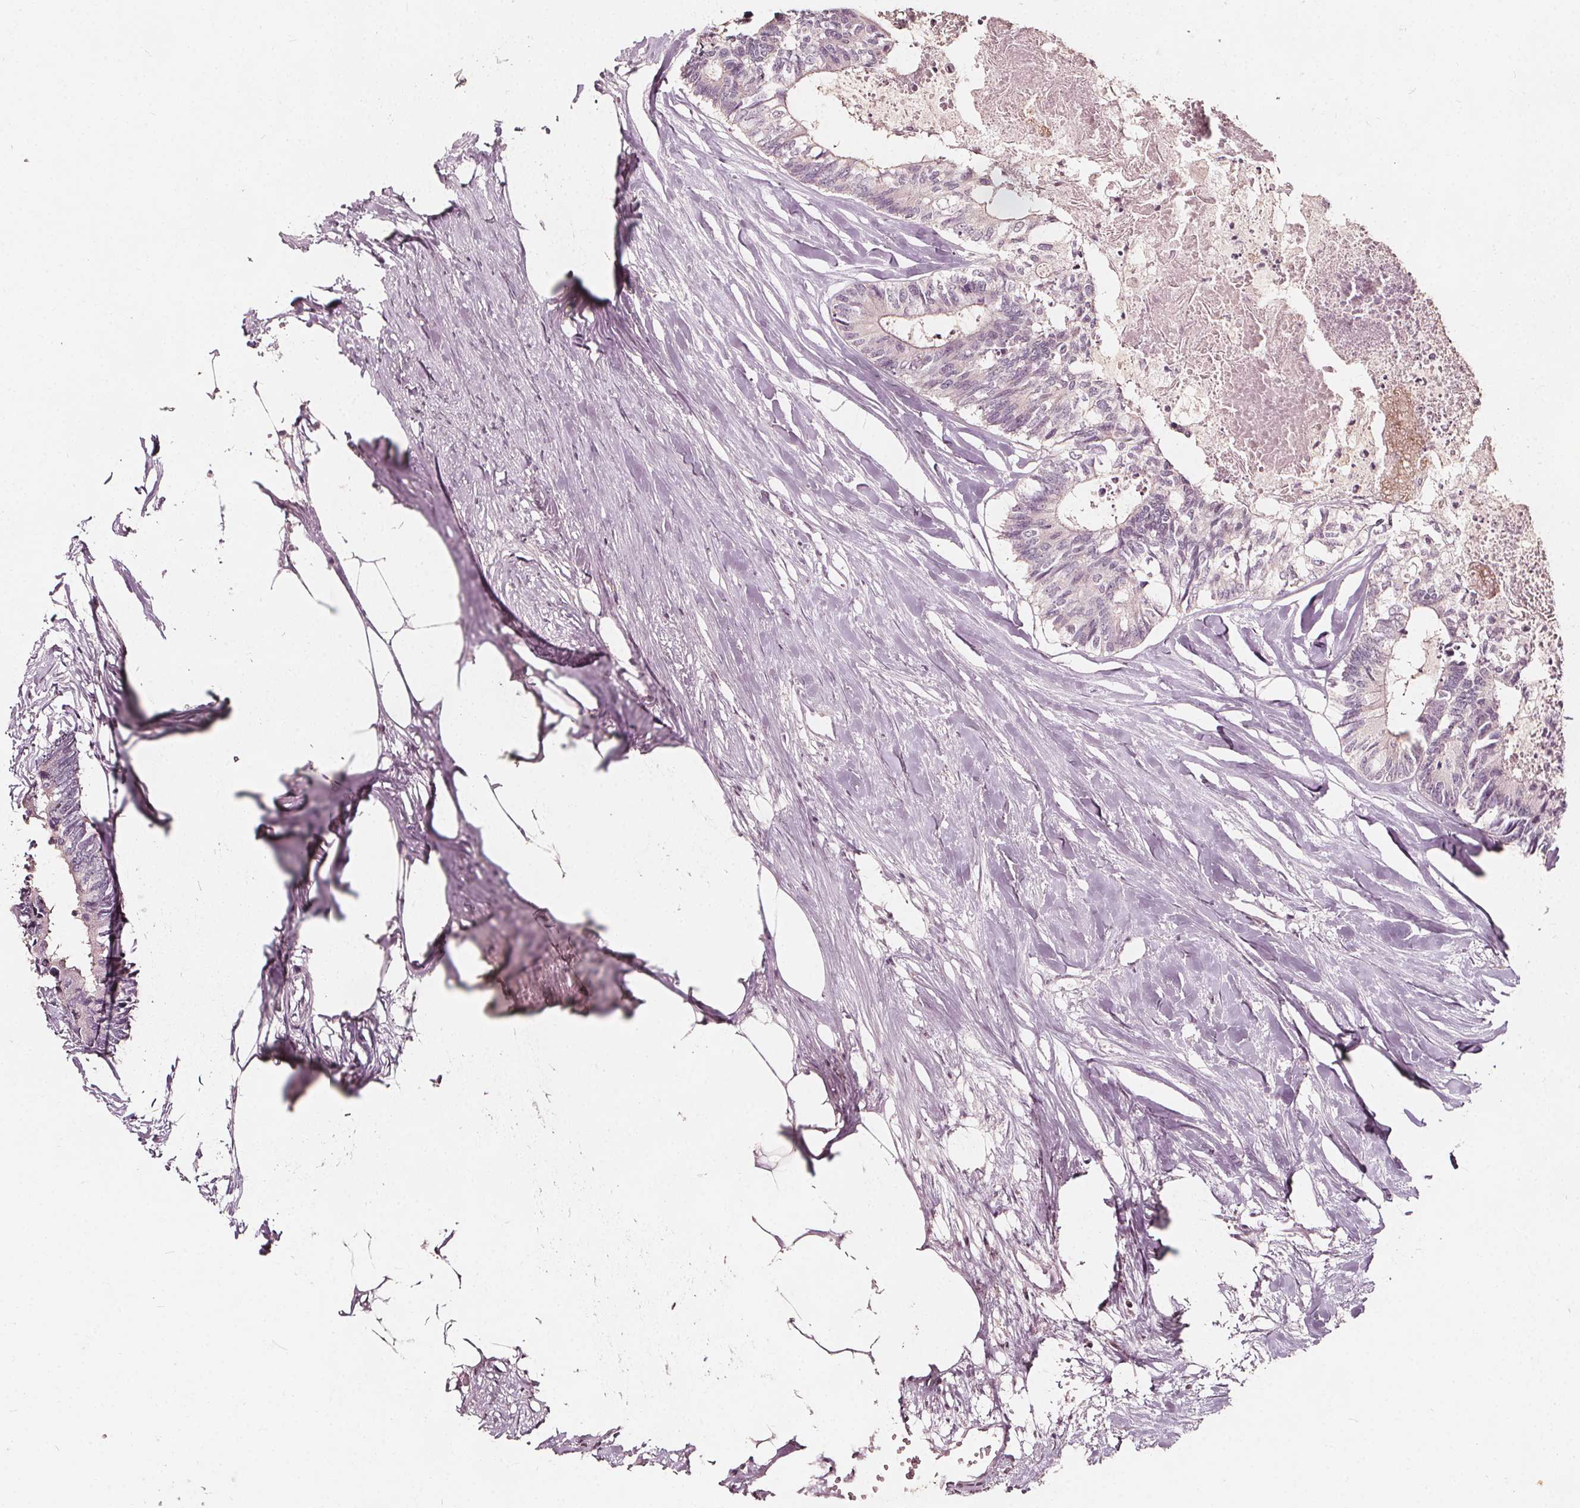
{"staining": {"intensity": "negative", "quantity": "none", "location": "none"}, "tissue": "colorectal cancer", "cell_type": "Tumor cells", "image_type": "cancer", "snomed": [{"axis": "morphology", "description": "Adenocarcinoma, NOS"}, {"axis": "topography", "description": "Colon"}, {"axis": "topography", "description": "Rectum"}], "caption": "This is an immunohistochemistry (IHC) photomicrograph of human colorectal cancer. There is no positivity in tumor cells.", "gene": "NPC1L1", "patient": {"sex": "male", "age": 57}}